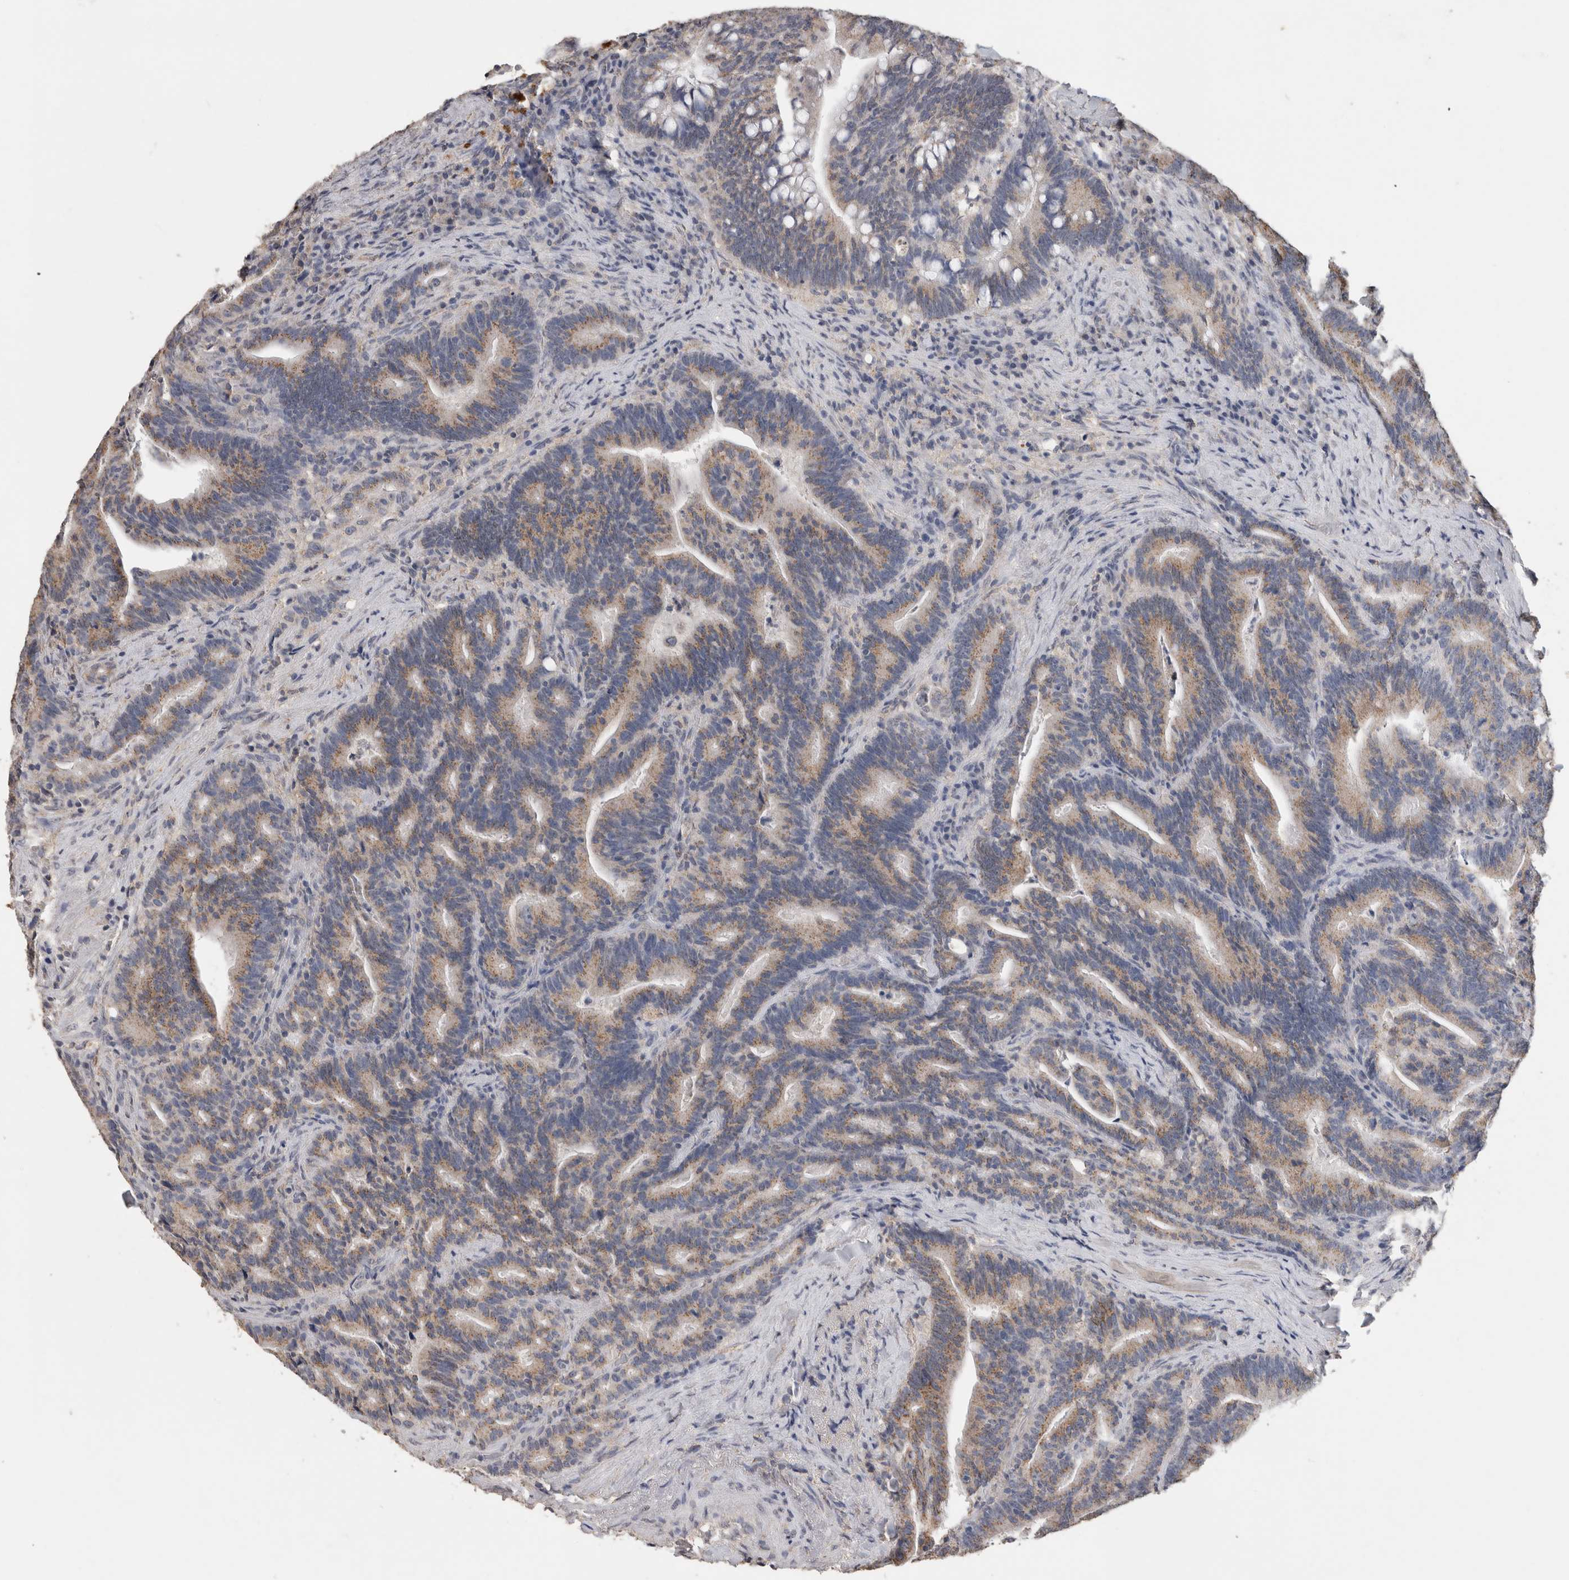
{"staining": {"intensity": "weak", "quantity": ">75%", "location": "cytoplasmic/membranous"}, "tissue": "colorectal cancer", "cell_type": "Tumor cells", "image_type": "cancer", "snomed": [{"axis": "morphology", "description": "Adenocarcinoma, NOS"}, {"axis": "topography", "description": "Colon"}], "caption": "Immunohistochemistry (IHC) histopathology image of human colorectal adenocarcinoma stained for a protein (brown), which exhibits low levels of weak cytoplasmic/membranous expression in about >75% of tumor cells.", "gene": "CNTFR", "patient": {"sex": "female", "age": 66}}